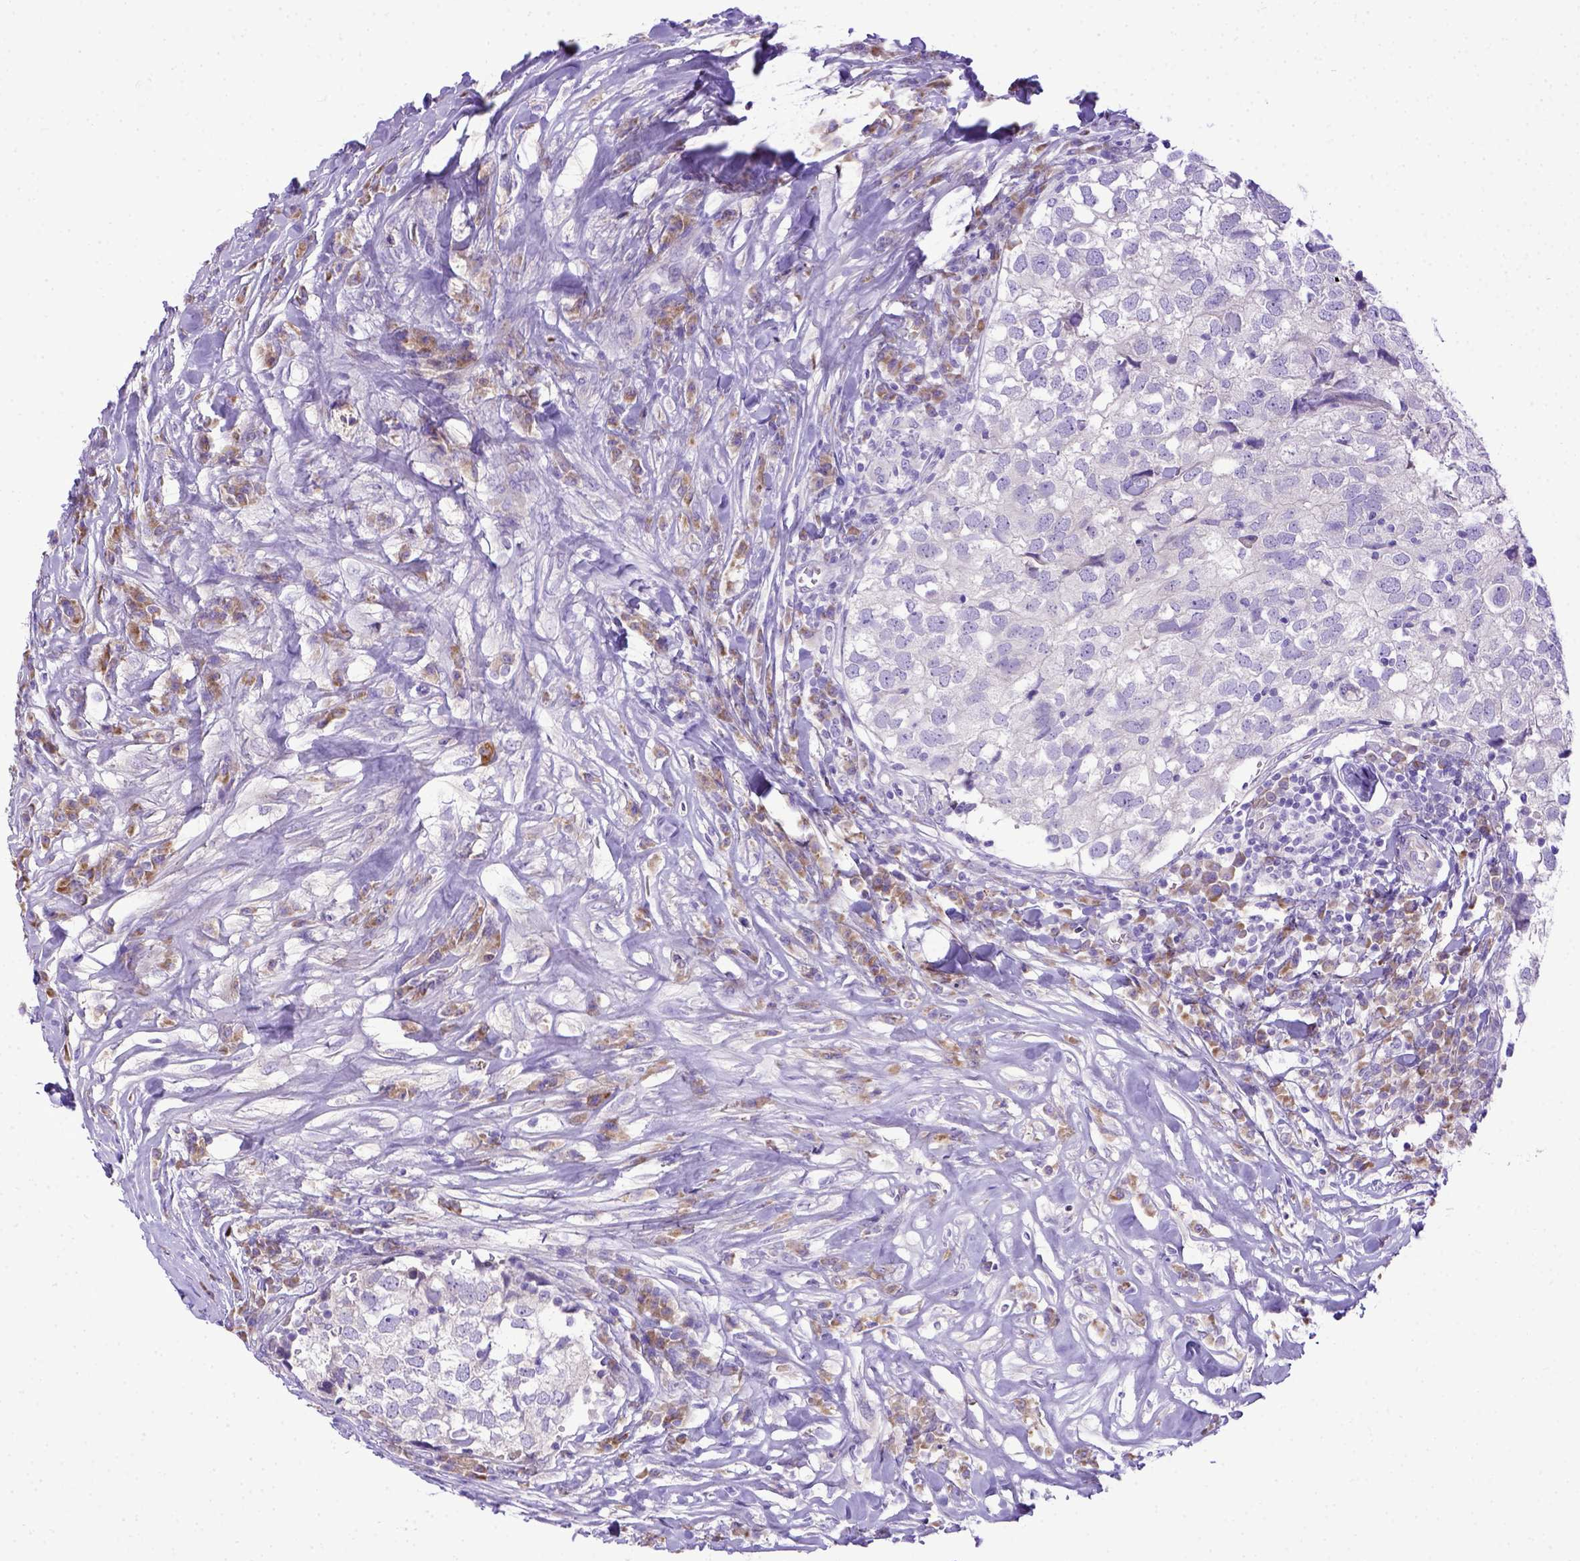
{"staining": {"intensity": "negative", "quantity": "none", "location": "none"}, "tissue": "breast cancer", "cell_type": "Tumor cells", "image_type": "cancer", "snomed": [{"axis": "morphology", "description": "Duct carcinoma"}, {"axis": "topography", "description": "Breast"}], "caption": "IHC micrograph of neoplastic tissue: human breast cancer (invasive ductal carcinoma) stained with DAB (3,3'-diaminobenzidine) displays no significant protein expression in tumor cells. Nuclei are stained in blue.", "gene": "CFAP300", "patient": {"sex": "female", "age": 30}}